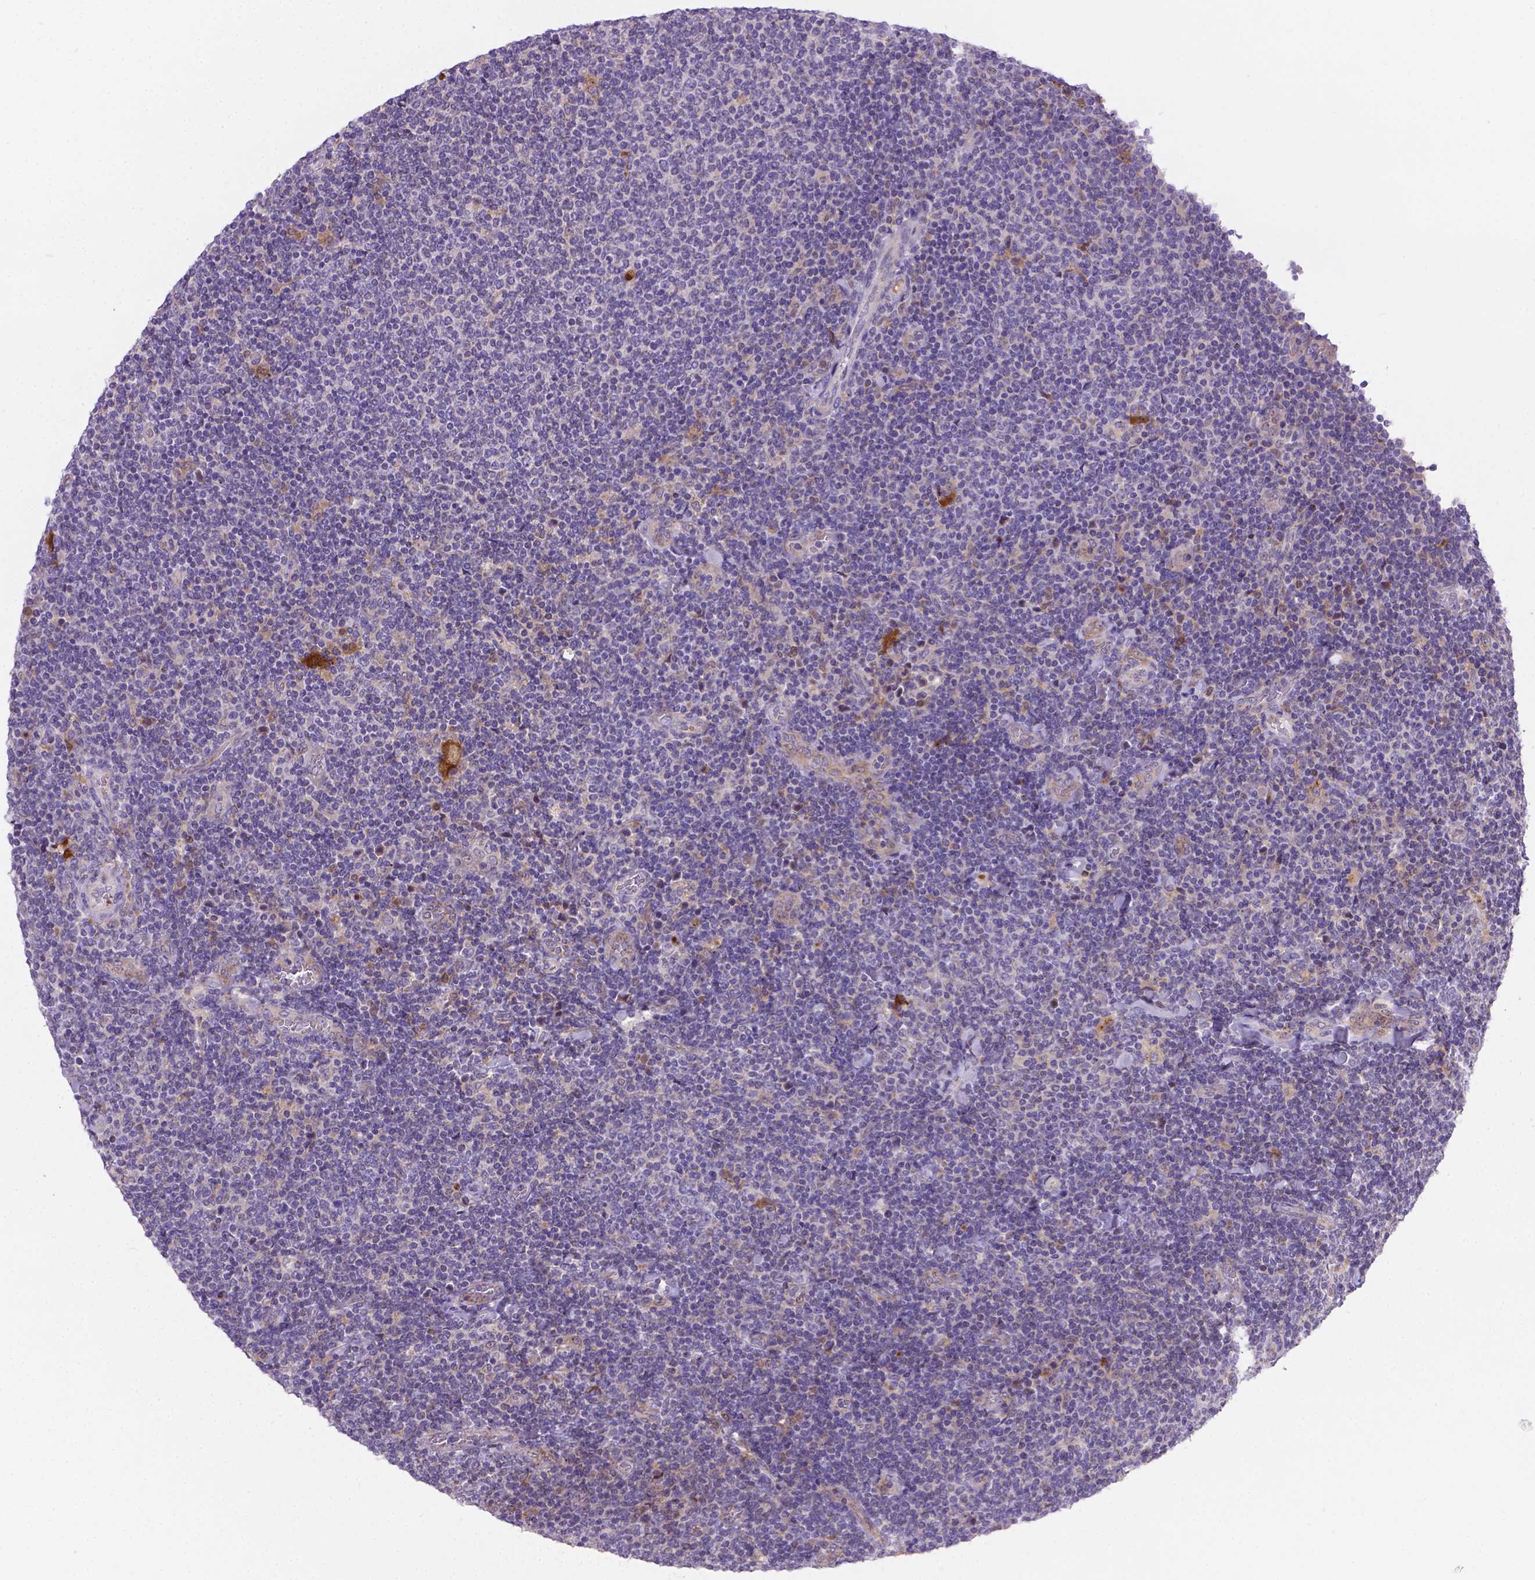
{"staining": {"intensity": "negative", "quantity": "none", "location": "none"}, "tissue": "lymphoma", "cell_type": "Tumor cells", "image_type": "cancer", "snomed": [{"axis": "morphology", "description": "Malignant lymphoma, non-Hodgkin's type, Low grade"}, {"axis": "topography", "description": "Lymph node"}], "caption": "Immunohistochemistry (IHC) micrograph of low-grade malignant lymphoma, non-Hodgkin's type stained for a protein (brown), which exhibits no staining in tumor cells.", "gene": "TM4SF18", "patient": {"sex": "male", "age": 52}}